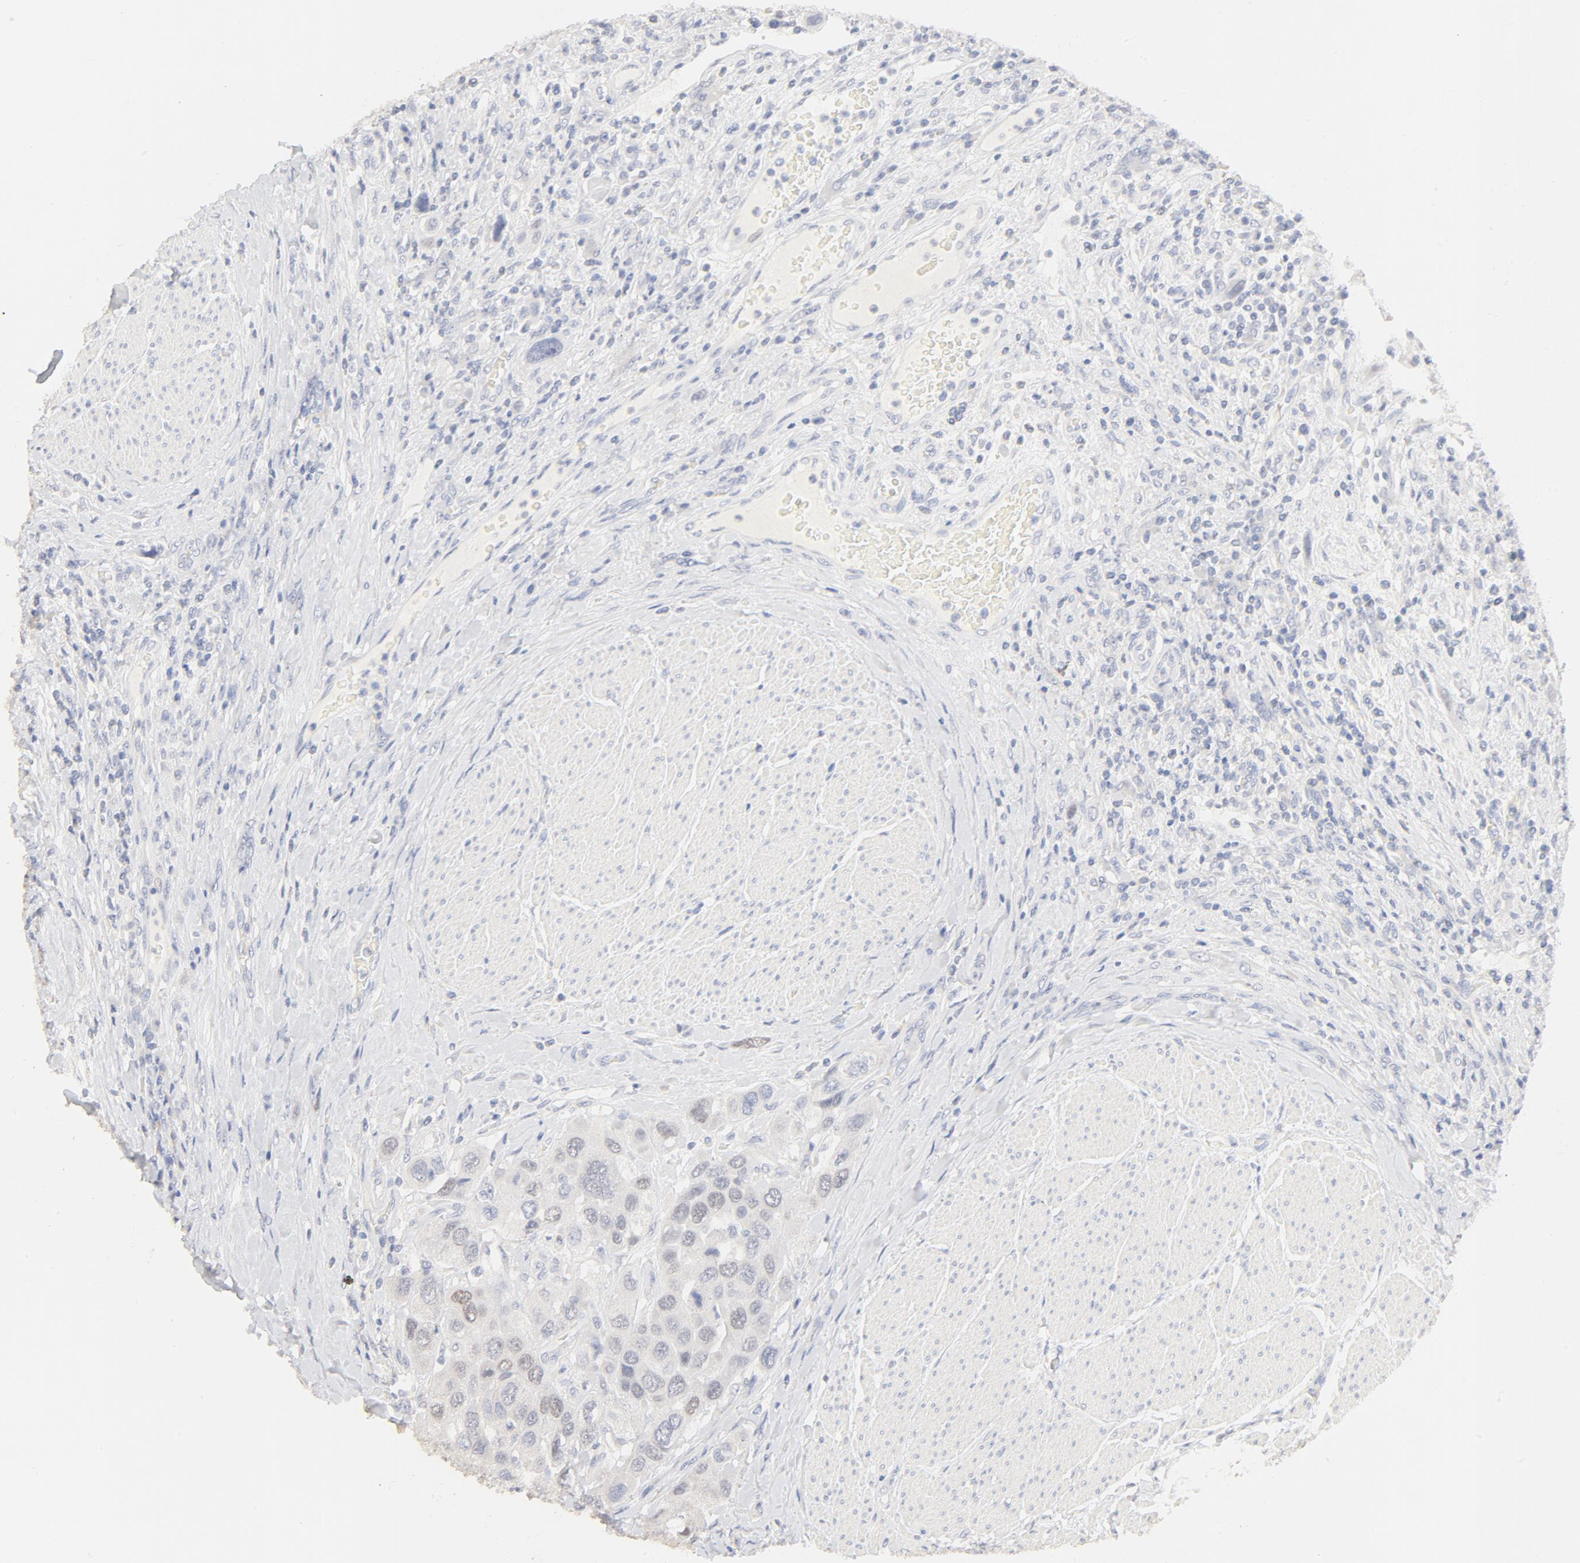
{"staining": {"intensity": "weak", "quantity": "<25%", "location": "nuclear"}, "tissue": "urothelial cancer", "cell_type": "Tumor cells", "image_type": "cancer", "snomed": [{"axis": "morphology", "description": "Urothelial carcinoma, High grade"}, {"axis": "topography", "description": "Urinary bladder"}], "caption": "The histopathology image demonstrates no significant positivity in tumor cells of urothelial cancer.", "gene": "FCGBP", "patient": {"sex": "male", "age": 50}}